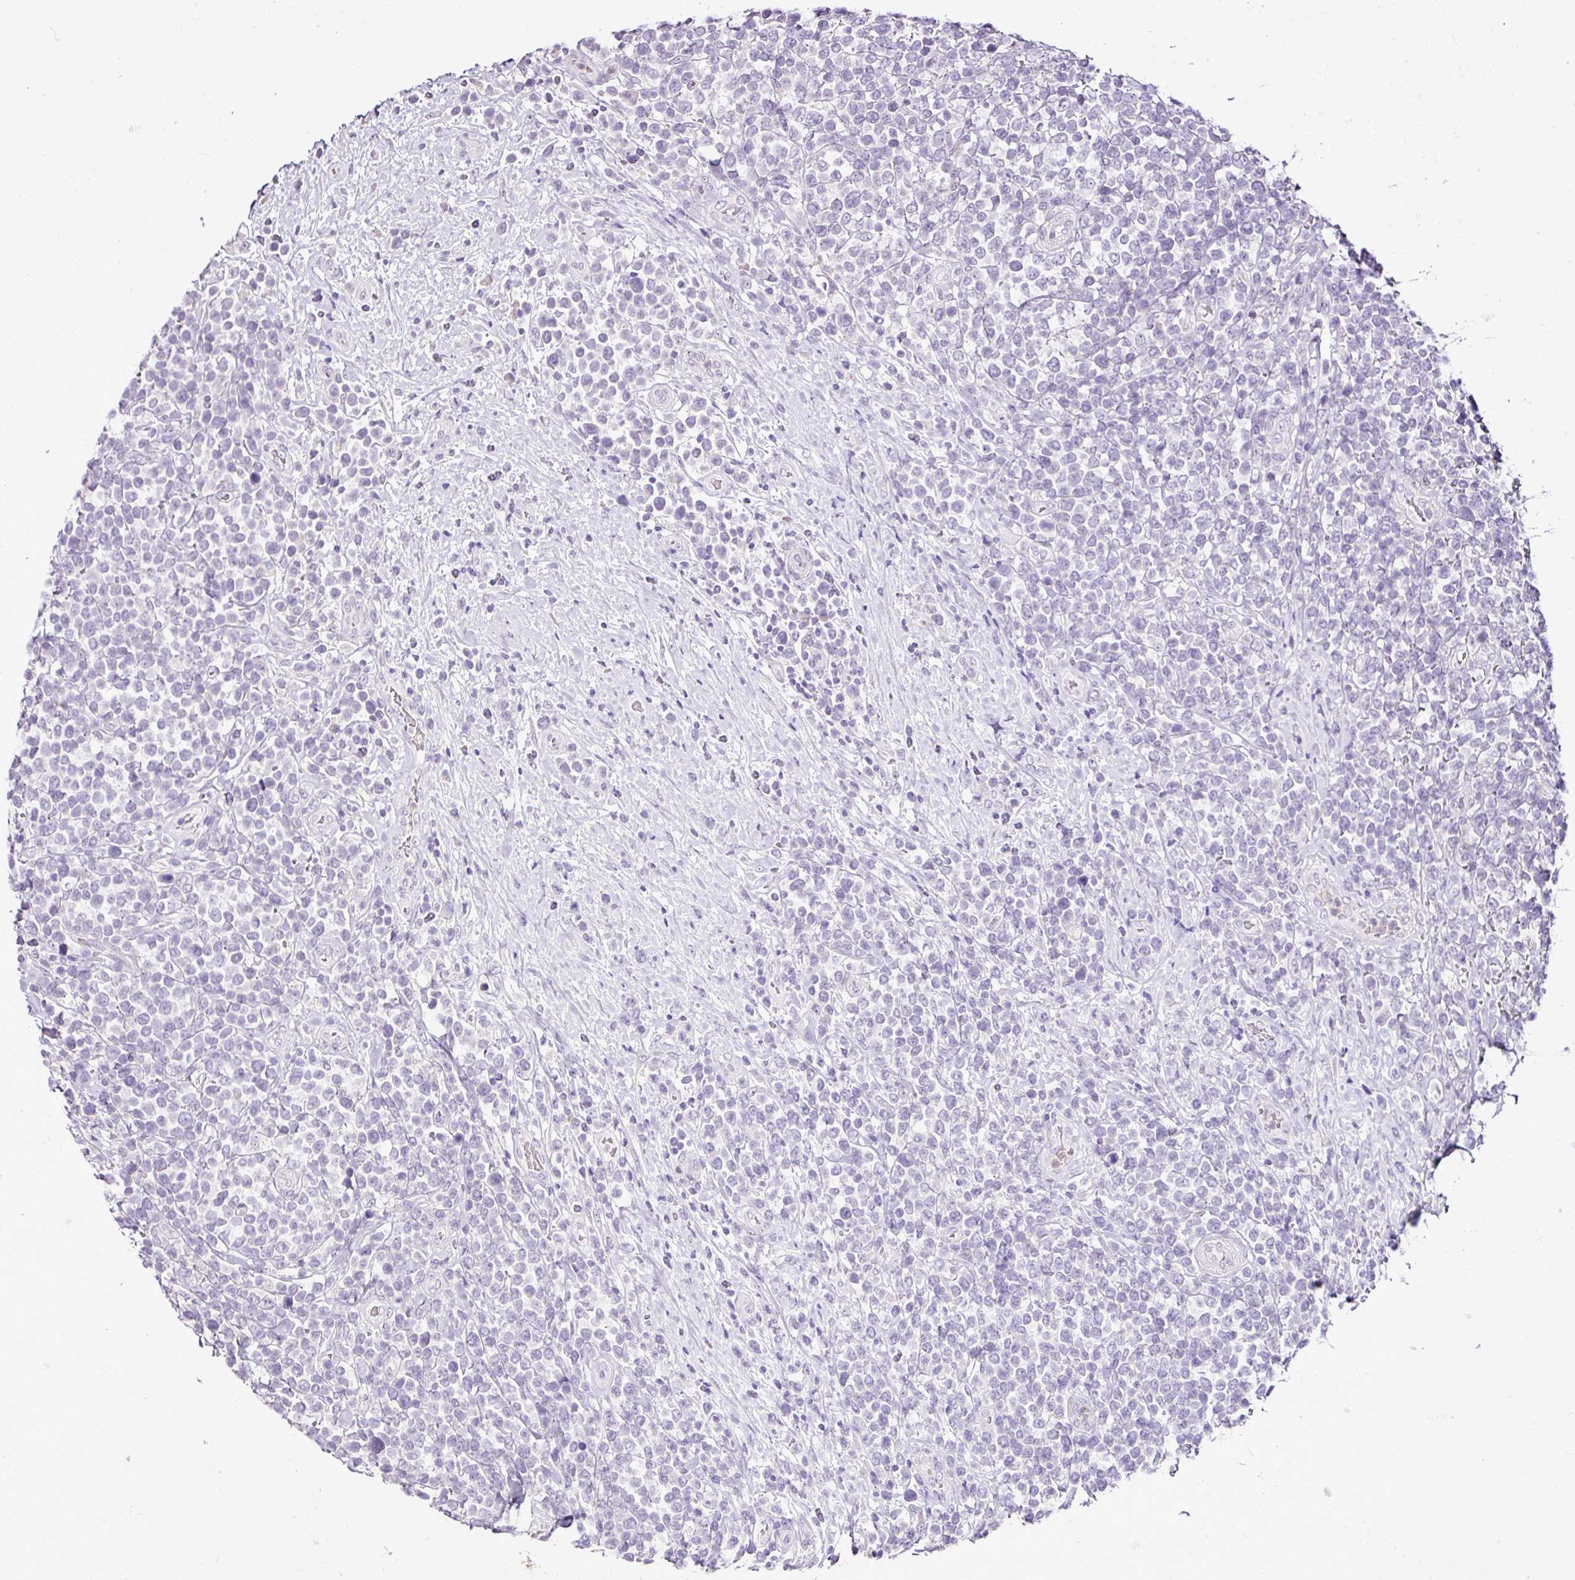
{"staining": {"intensity": "negative", "quantity": "none", "location": "none"}, "tissue": "lymphoma", "cell_type": "Tumor cells", "image_type": "cancer", "snomed": [{"axis": "morphology", "description": "Malignant lymphoma, non-Hodgkin's type, High grade"}, {"axis": "topography", "description": "Soft tissue"}], "caption": "Tumor cells show no significant protein positivity in malignant lymphoma, non-Hodgkin's type (high-grade).", "gene": "ESR1", "patient": {"sex": "female", "age": 56}}